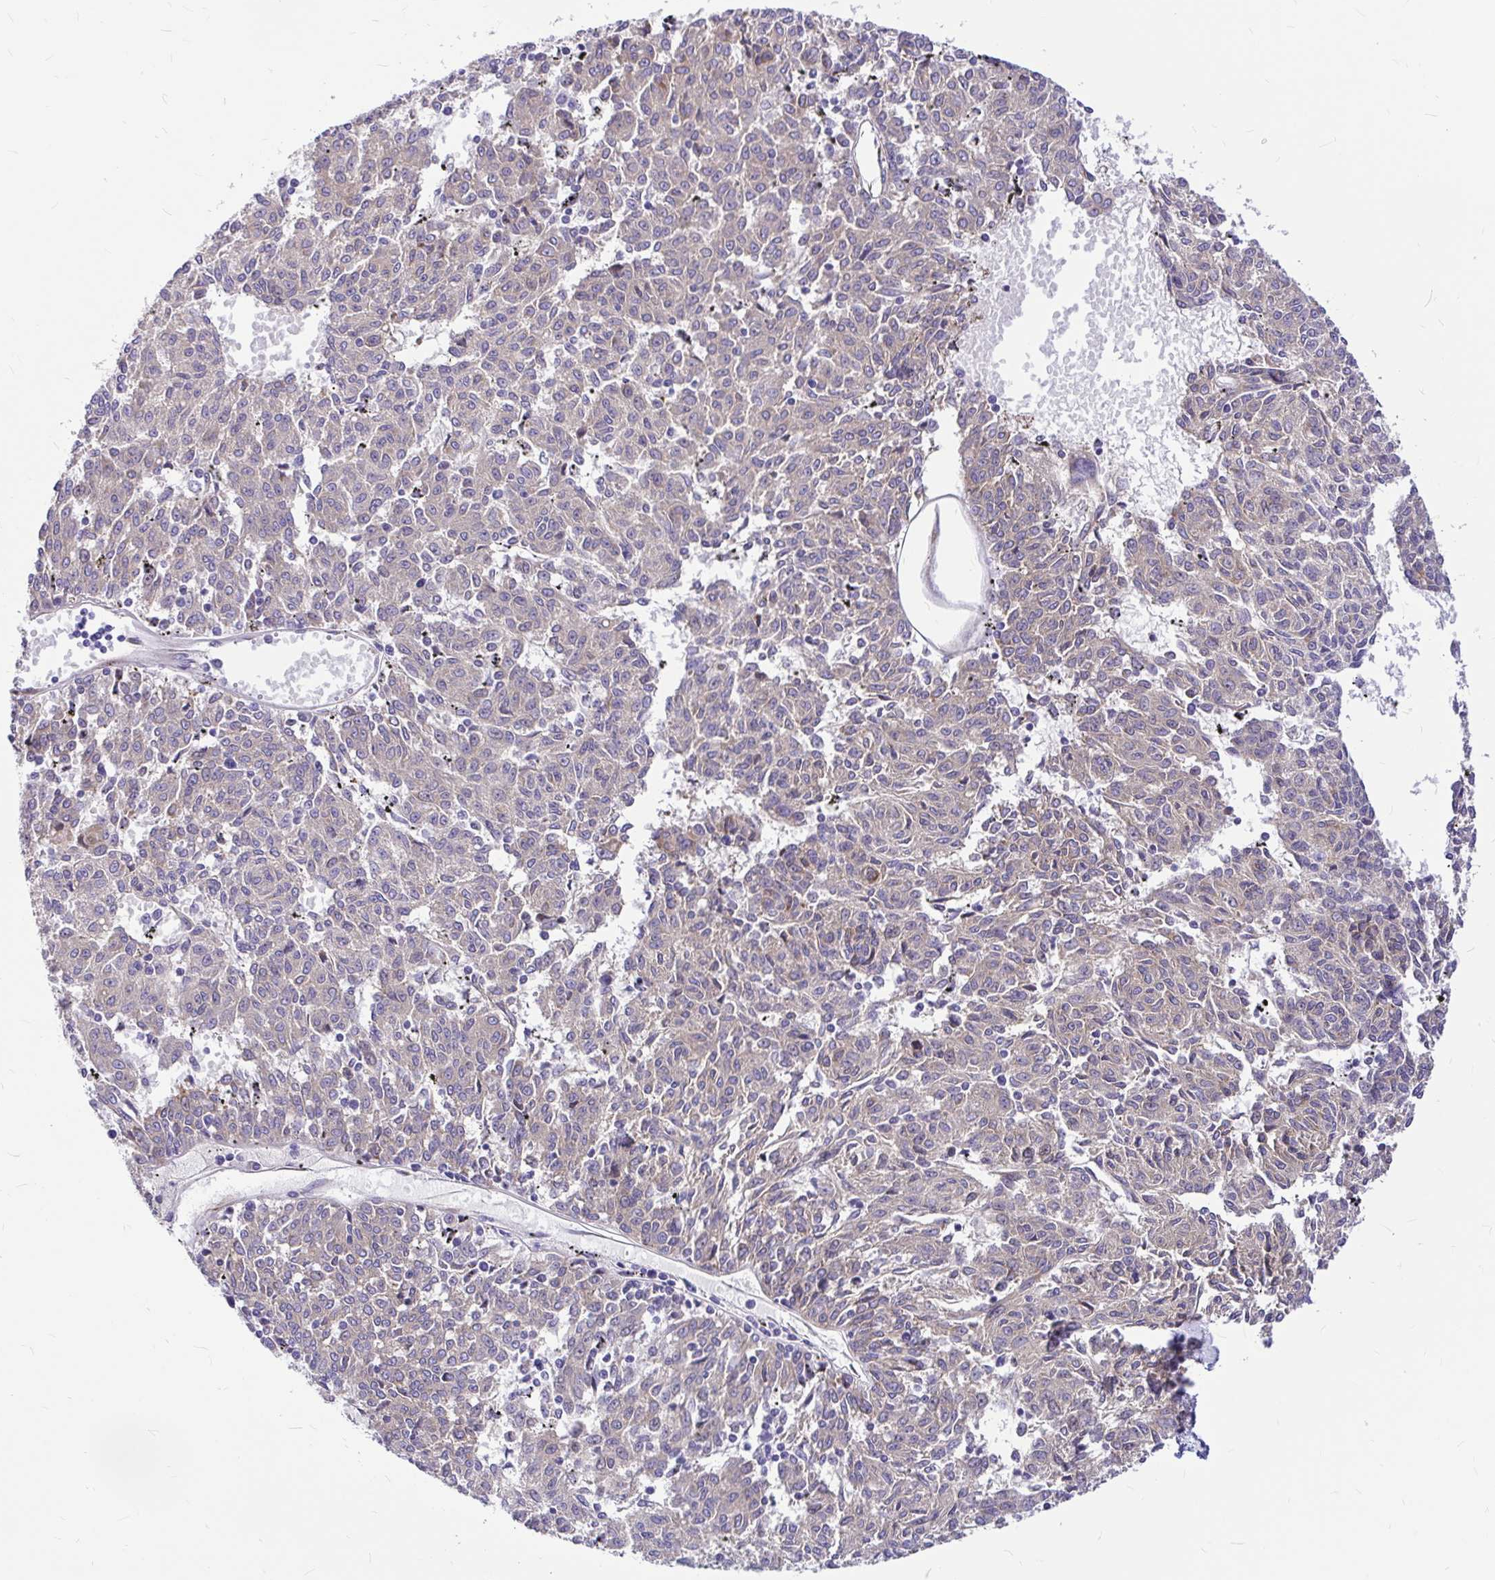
{"staining": {"intensity": "moderate", "quantity": "<25%", "location": "cytoplasmic/membranous"}, "tissue": "melanoma", "cell_type": "Tumor cells", "image_type": "cancer", "snomed": [{"axis": "morphology", "description": "Malignant melanoma, NOS"}, {"axis": "topography", "description": "Skin"}], "caption": "Protein analysis of malignant melanoma tissue demonstrates moderate cytoplasmic/membranous positivity in about <25% of tumor cells. Nuclei are stained in blue.", "gene": "GABBR2", "patient": {"sex": "female", "age": 72}}